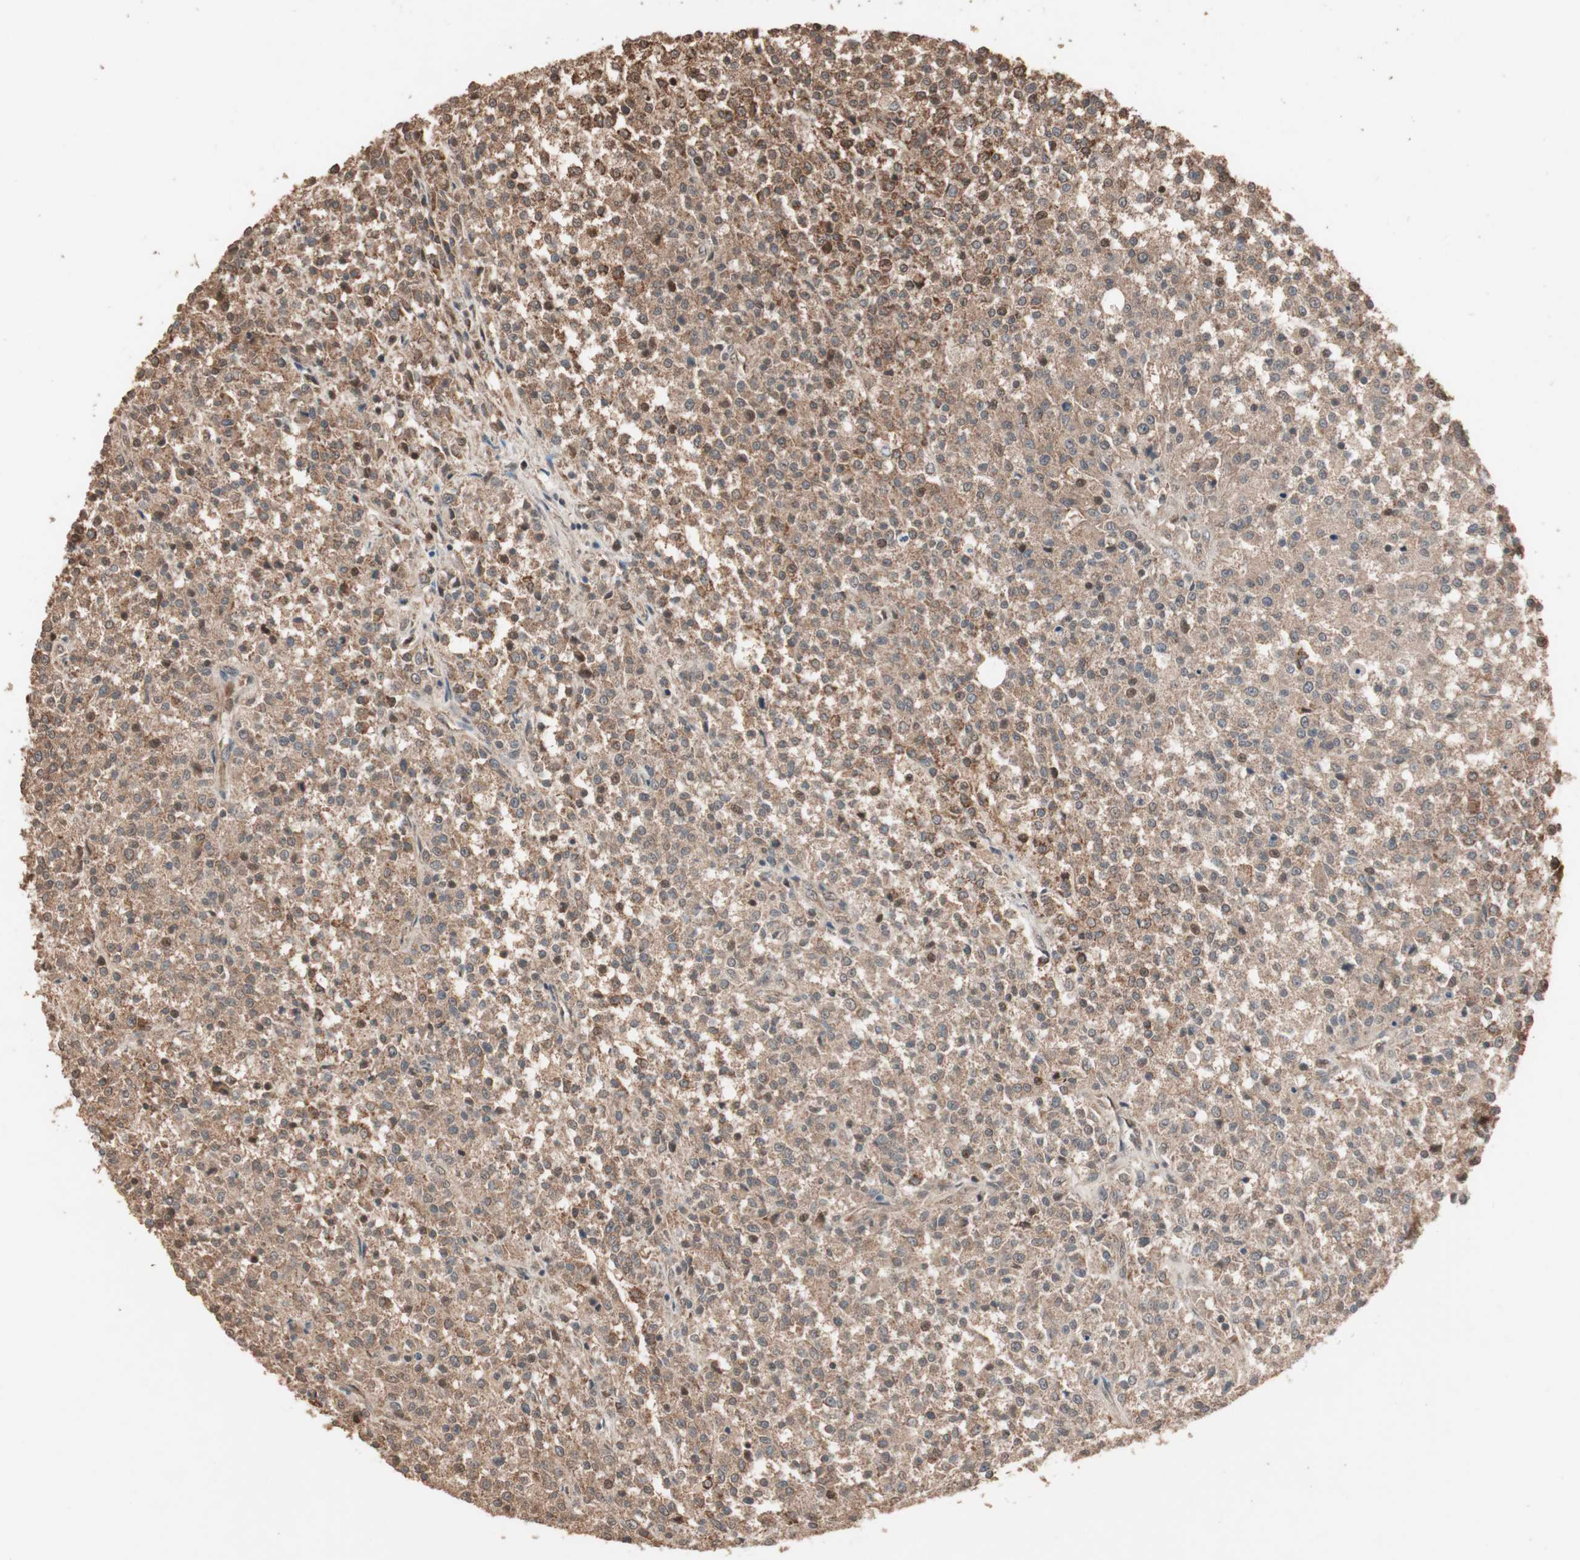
{"staining": {"intensity": "moderate", "quantity": ">75%", "location": "cytoplasmic/membranous"}, "tissue": "testis cancer", "cell_type": "Tumor cells", "image_type": "cancer", "snomed": [{"axis": "morphology", "description": "Seminoma, NOS"}, {"axis": "topography", "description": "Testis"}], "caption": "Protein staining of testis cancer (seminoma) tissue shows moderate cytoplasmic/membranous expression in about >75% of tumor cells.", "gene": "USP20", "patient": {"sex": "male", "age": 59}}